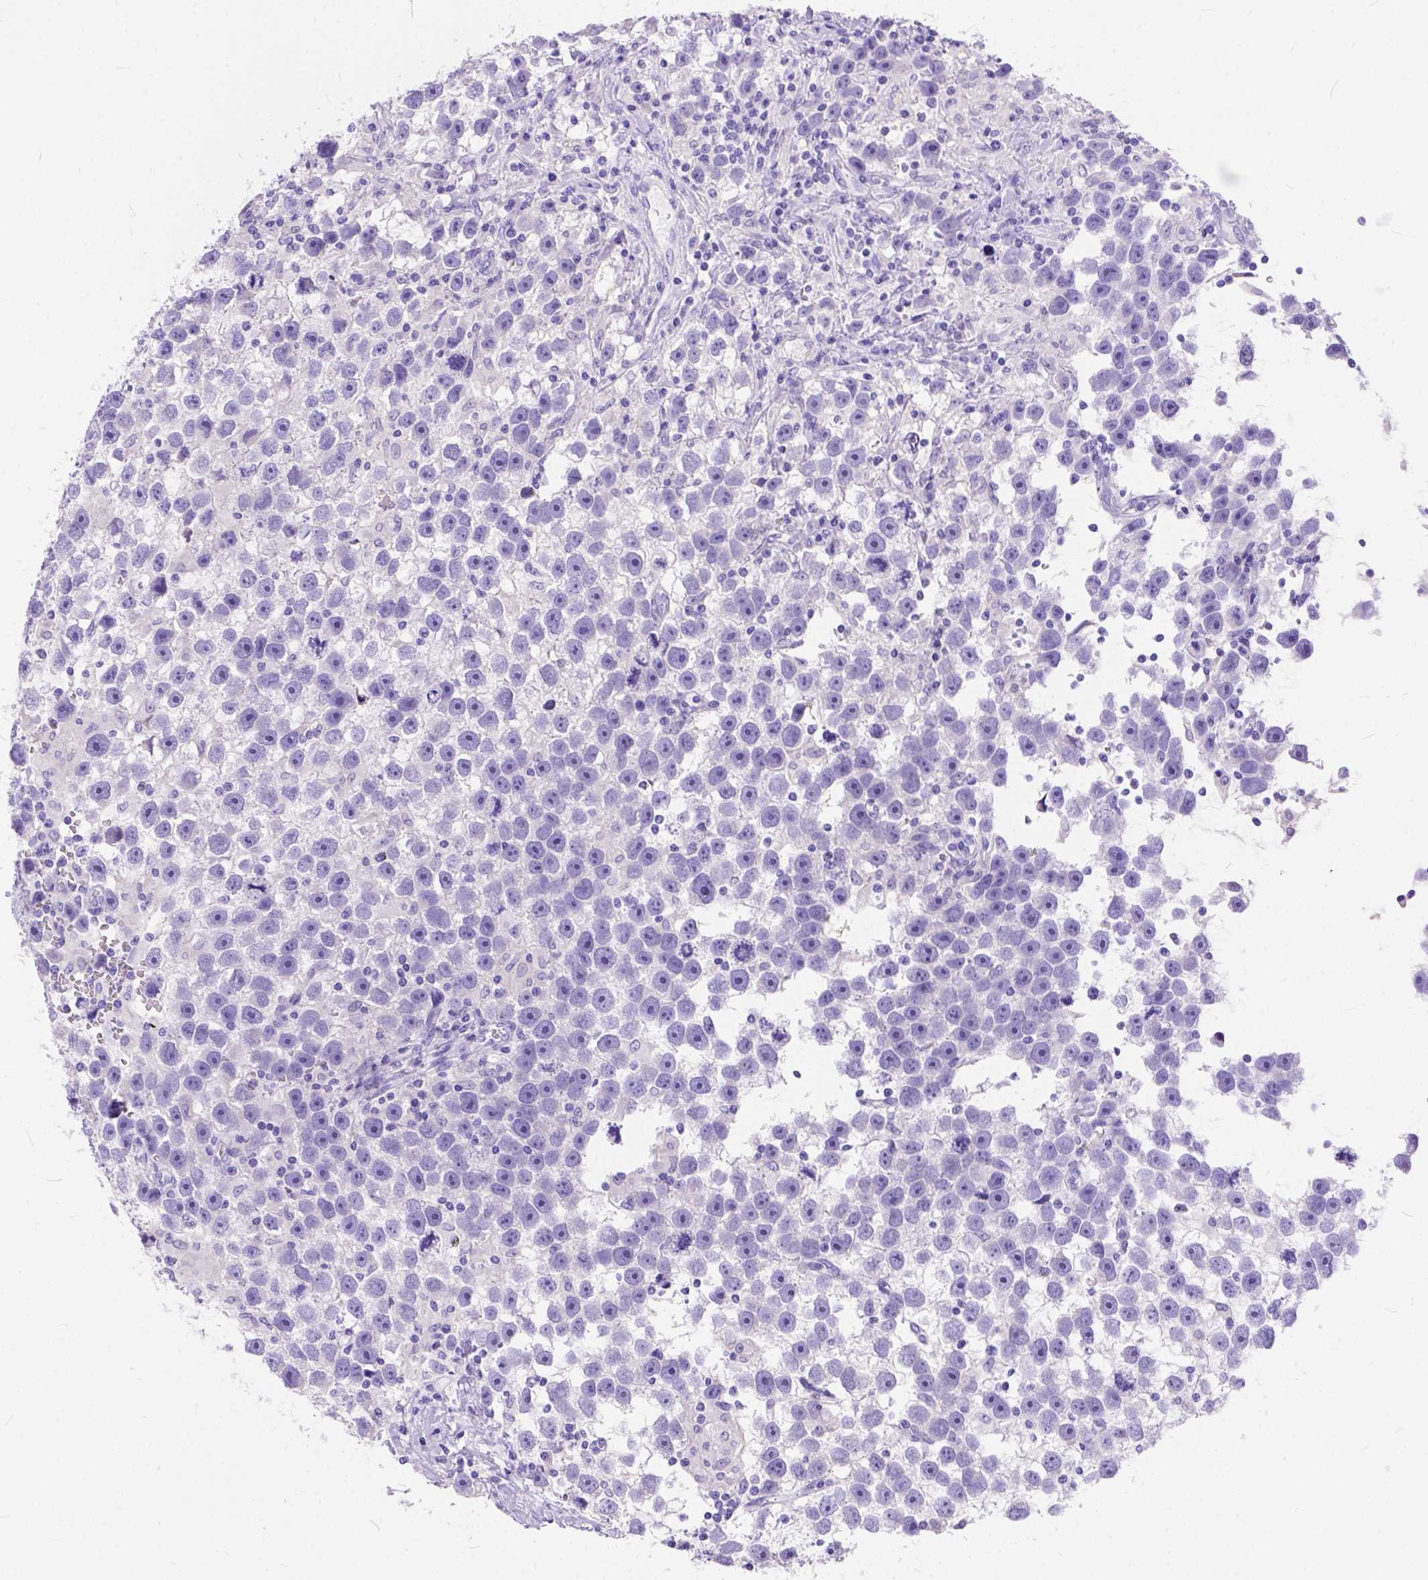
{"staining": {"intensity": "negative", "quantity": "none", "location": "none"}, "tissue": "testis cancer", "cell_type": "Tumor cells", "image_type": "cancer", "snomed": [{"axis": "morphology", "description": "Seminoma, NOS"}, {"axis": "topography", "description": "Testis"}], "caption": "DAB (3,3'-diaminobenzidine) immunohistochemical staining of seminoma (testis) exhibits no significant staining in tumor cells. (Brightfield microscopy of DAB immunohistochemistry (IHC) at high magnification).", "gene": "C1QTNF3", "patient": {"sex": "male", "age": 43}}